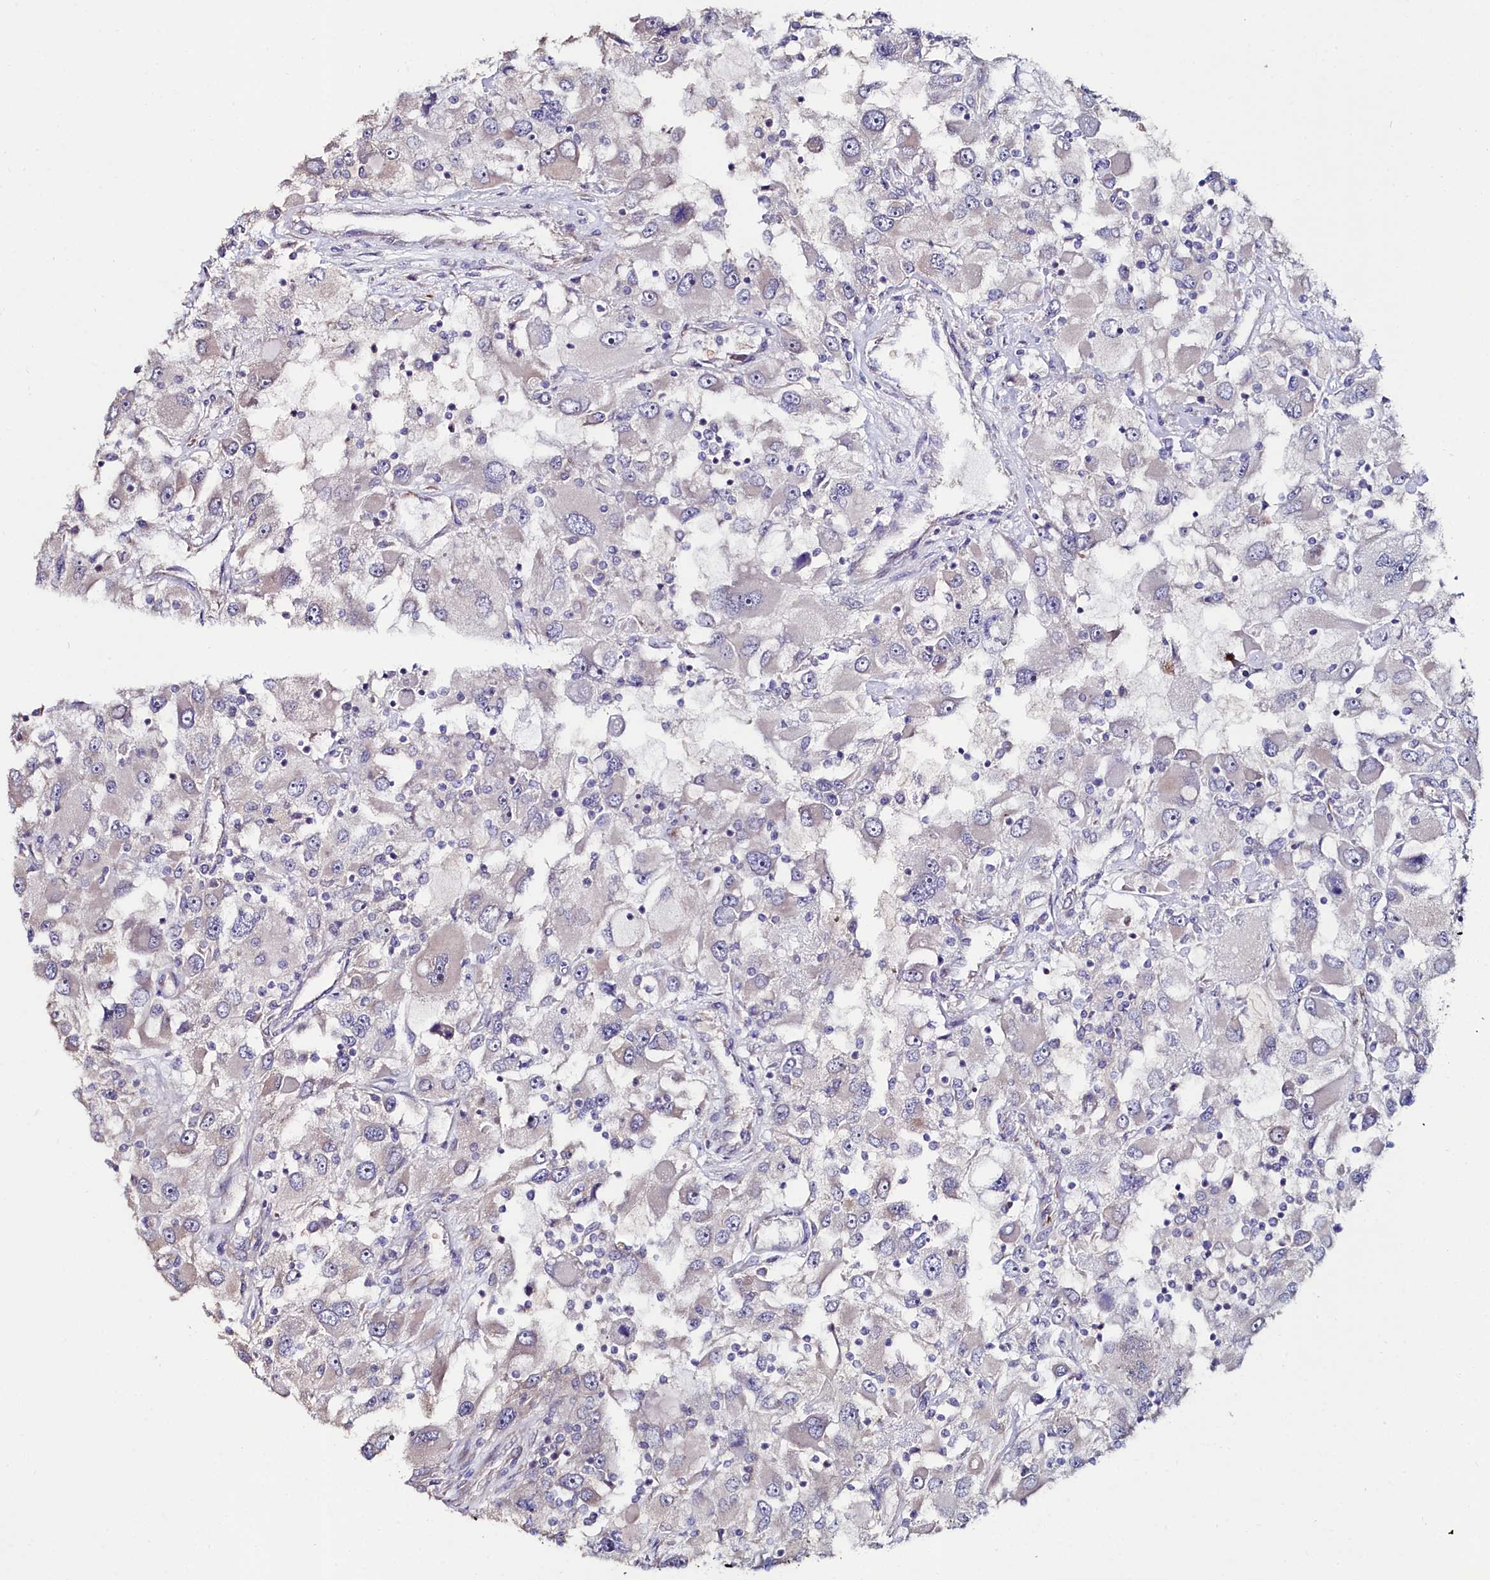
{"staining": {"intensity": "weak", "quantity": "<25%", "location": "cytoplasmic/membranous"}, "tissue": "renal cancer", "cell_type": "Tumor cells", "image_type": "cancer", "snomed": [{"axis": "morphology", "description": "Adenocarcinoma, NOS"}, {"axis": "topography", "description": "Kidney"}], "caption": "A high-resolution photomicrograph shows immunohistochemistry (IHC) staining of adenocarcinoma (renal), which displays no significant positivity in tumor cells.", "gene": "C4orf19", "patient": {"sex": "female", "age": 52}}